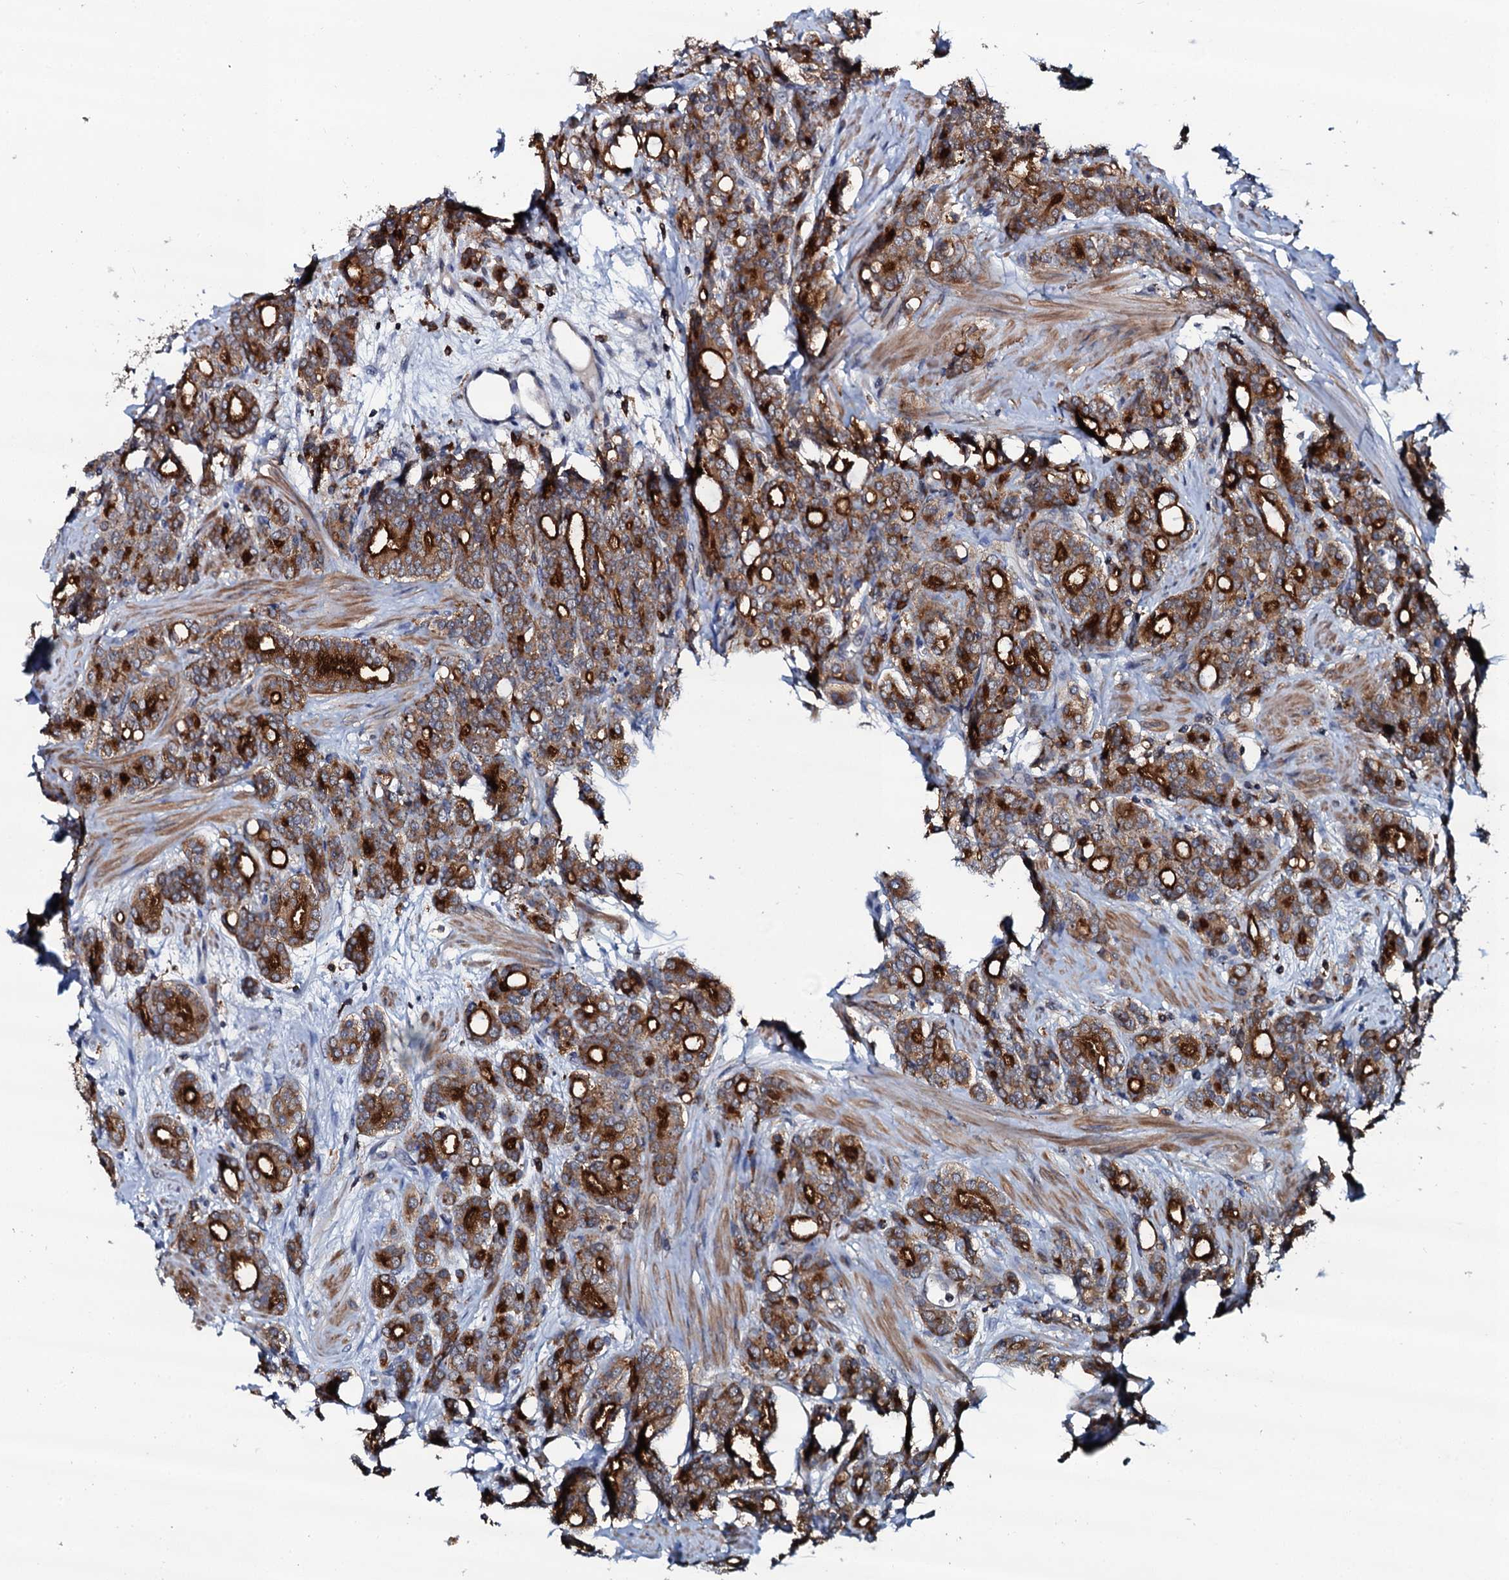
{"staining": {"intensity": "strong", "quantity": "25%-75%", "location": "cytoplasmic/membranous"}, "tissue": "prostate cancer", "cell_type": "Tumor cells", "image_type": "cancer", "snomed": [{"axis": "morphology", "description": "Adenocarcinoma, High grade"}, {"axis": "topography", "description": "Prostate"}], "caption": "Prostate cancer was stained to show a protein in brown. There is high levels of strong cytoplasmic/membranous expression in about 25%-75% of tumor cells. The staining was performed using DAB (3,3'-diaminobenzidine) to visualize the protein expression in brown, while the nuclei were stained in blue with hematoxylin (Magnification: 20x).", "gene": "VAMP8", "patient": {"sex": "male", "age": 62}}